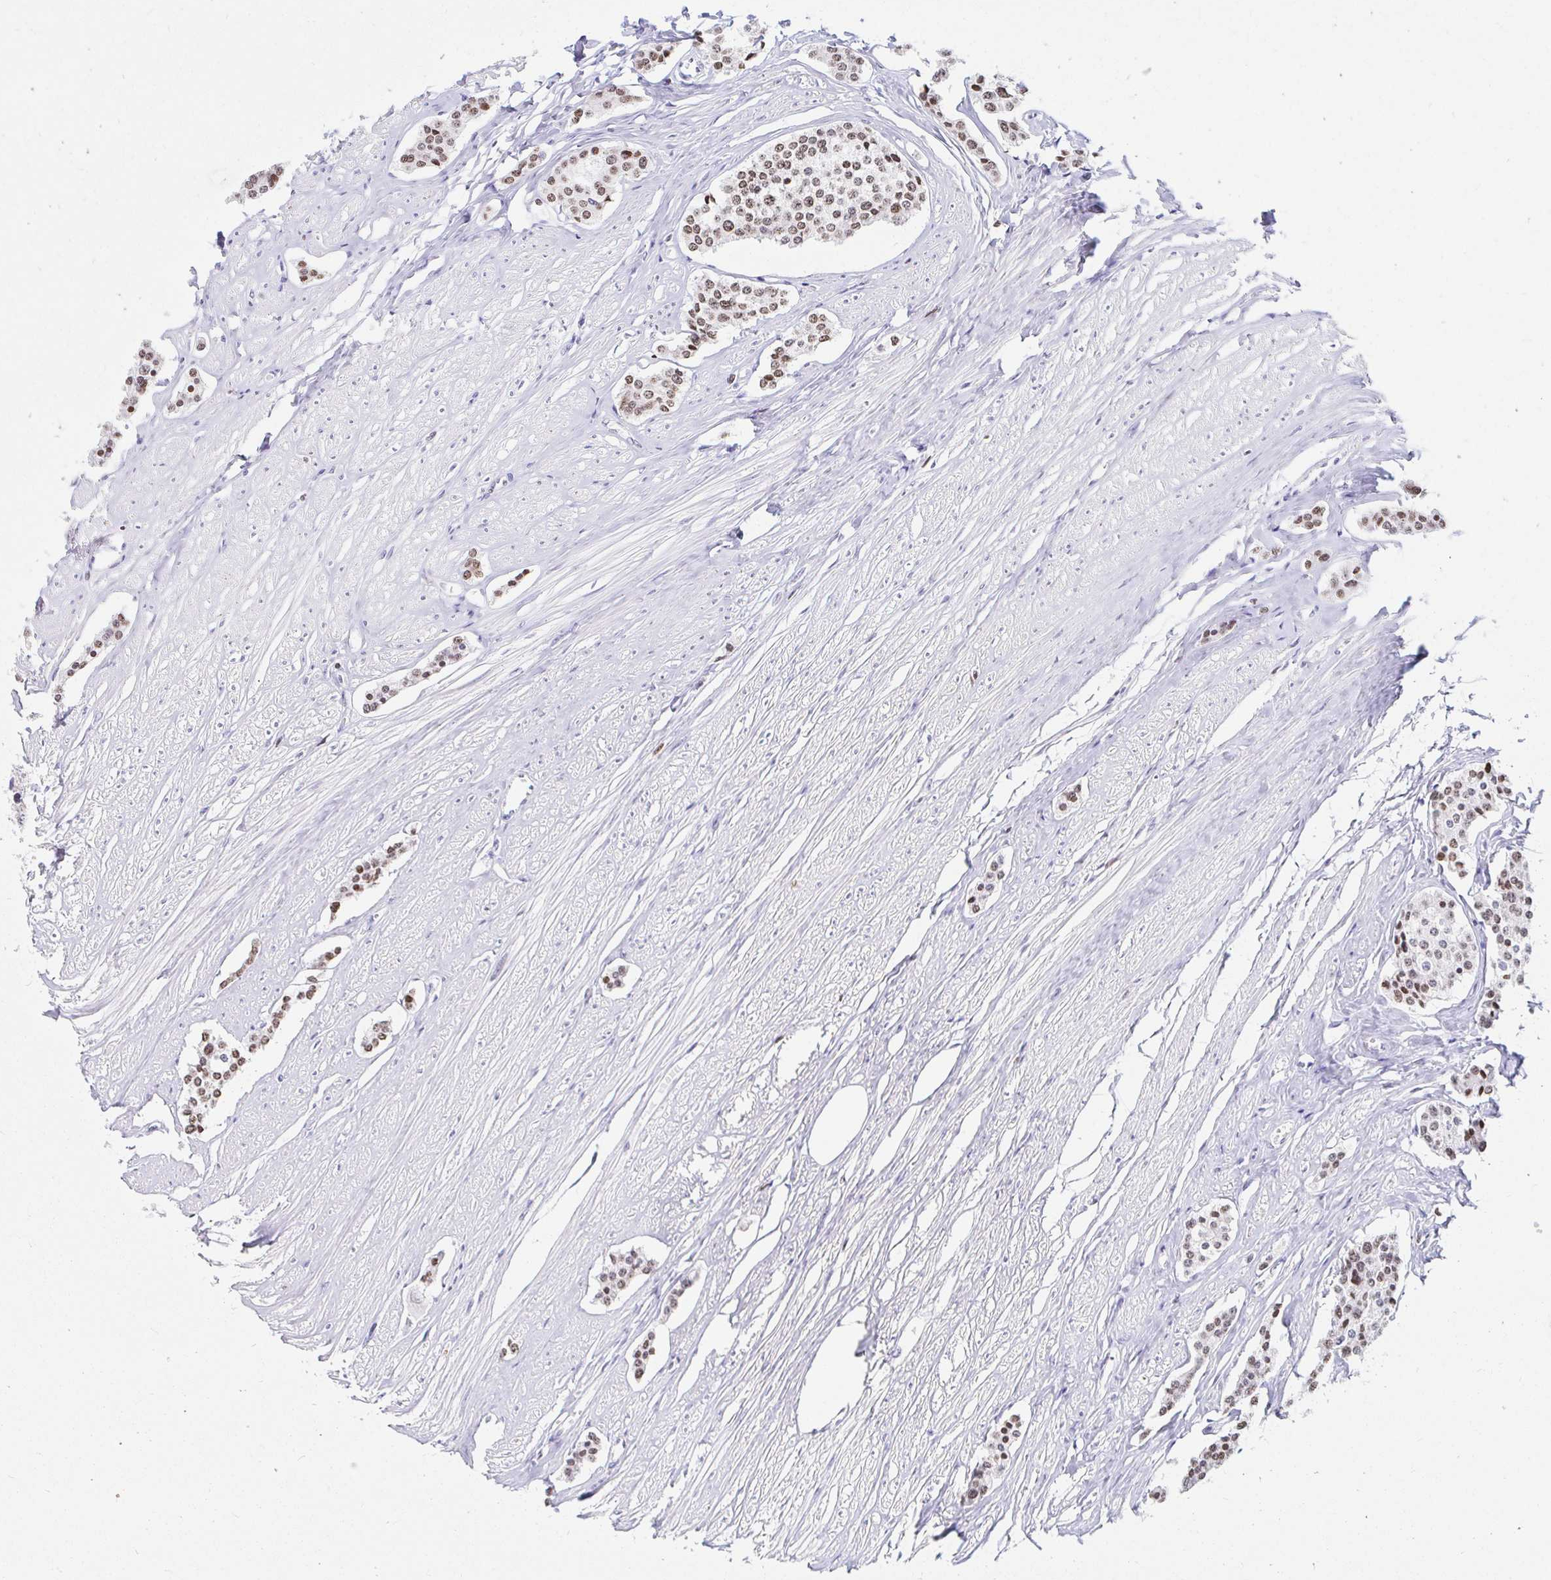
{"staining": {"intensity": "moderate", "quantity": ">75%", "location": "nuclear"}, "tissue": "carcinoid", "cell_type": "Tumor cells", "image_type": "cancer", "snomed": [{"axis": "morphology", "description": "Carcinoid, malignant, NOS"}, {"axis": "topography", "description": "Small intestine"}], "caption": "Malignant carcinoid stained for a protein exhibits moderate nuclear positivity in tumor cells.", "gene": "CAPSL", "patient": {"sex": "male", "age": 60}}